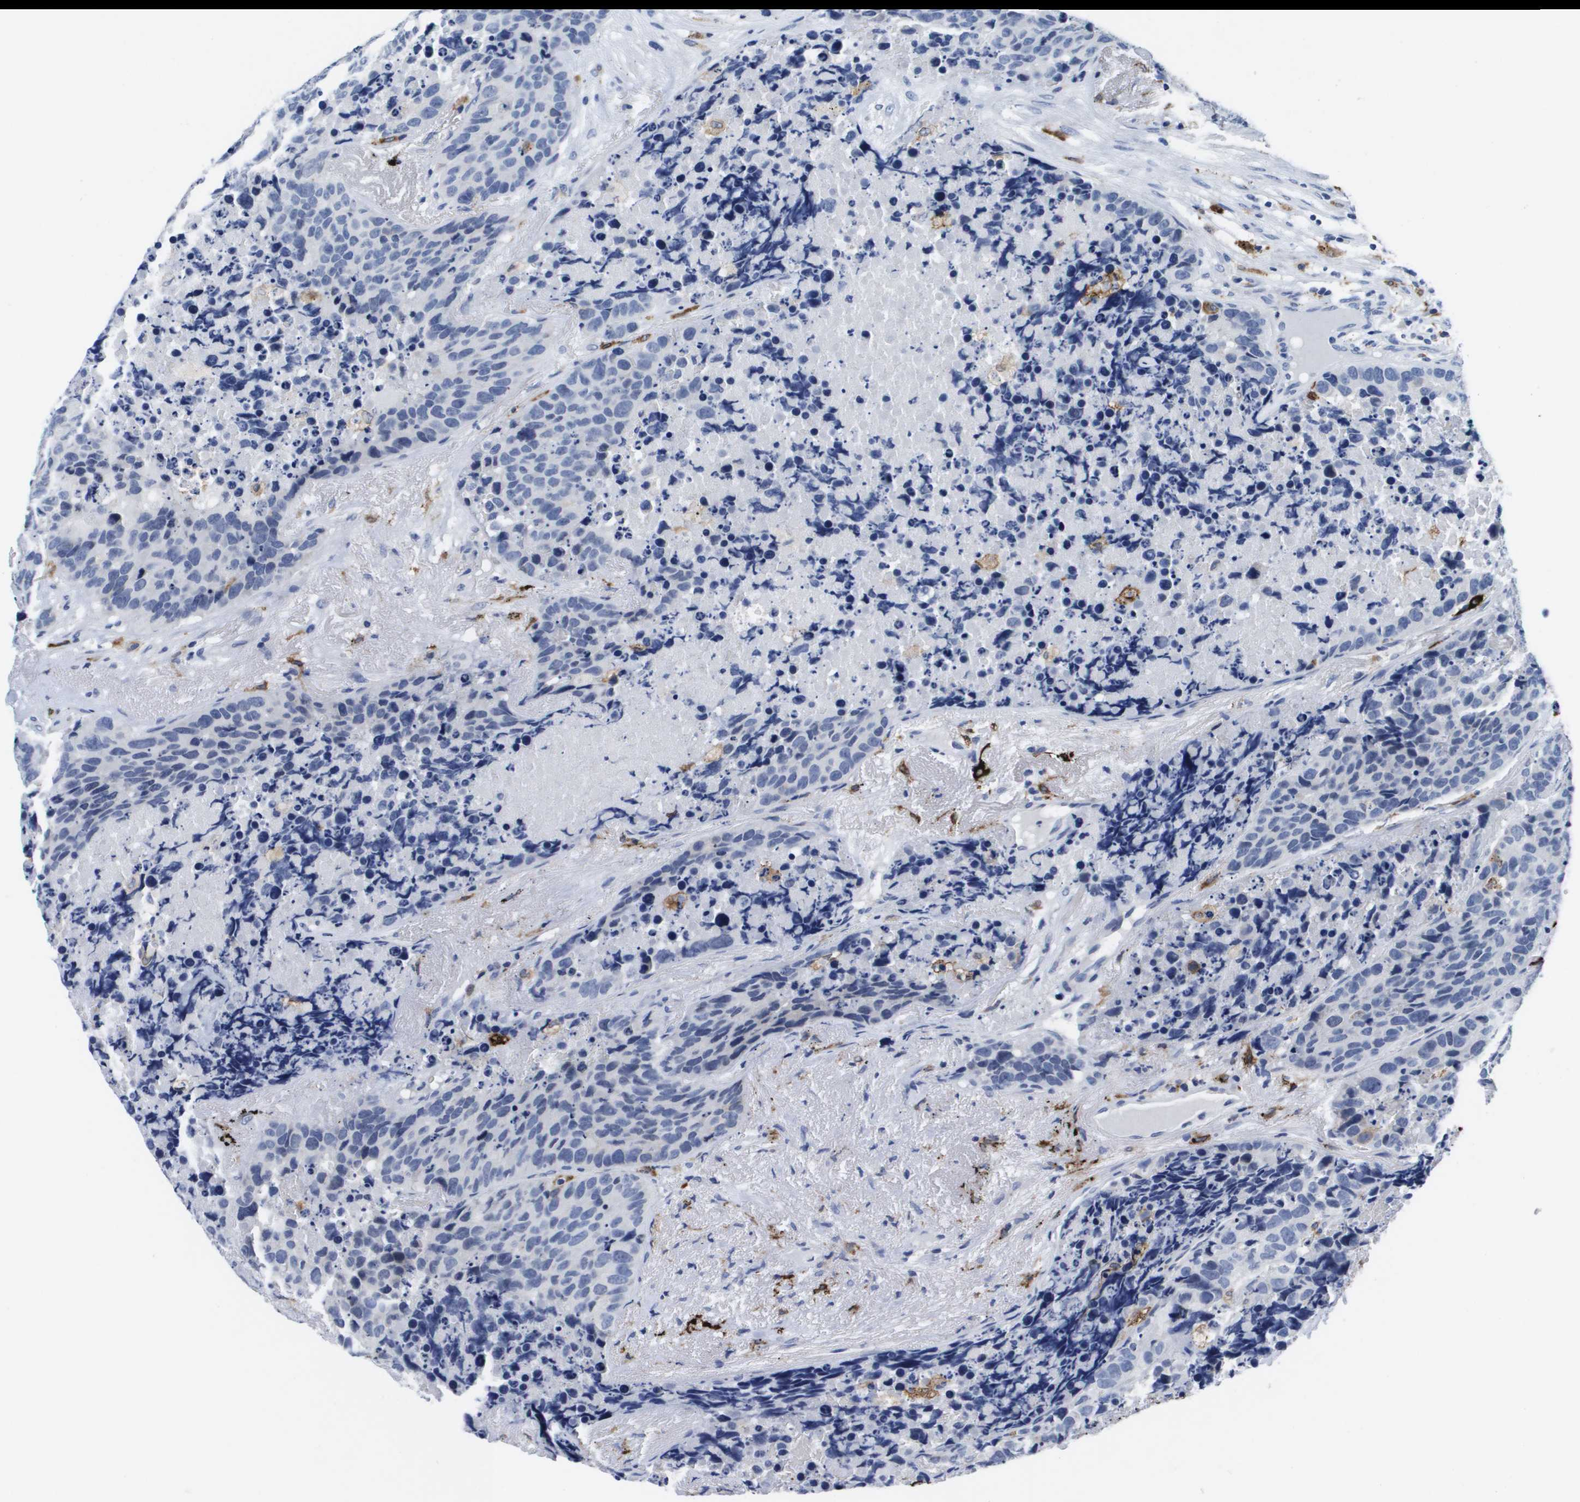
{"staining": {"intensity": "negative", "quantity": "none", "location": "none"}, "tissue": "carcinoid", "cell_type": "Tumor cells", "image_type": "cancer", "snomed": [{"axis": "morphology", "description": "Carcinoid, malignant, NOS"}, {"axis": "topography", "description": "Lung"}], "caption": "Immunohistochemistry (IHC) of carcinoid (malignant) exhibits no expression in tumor cells.", "gene": "HMOX1", "patient": {"sex": "male", "age": 60}}